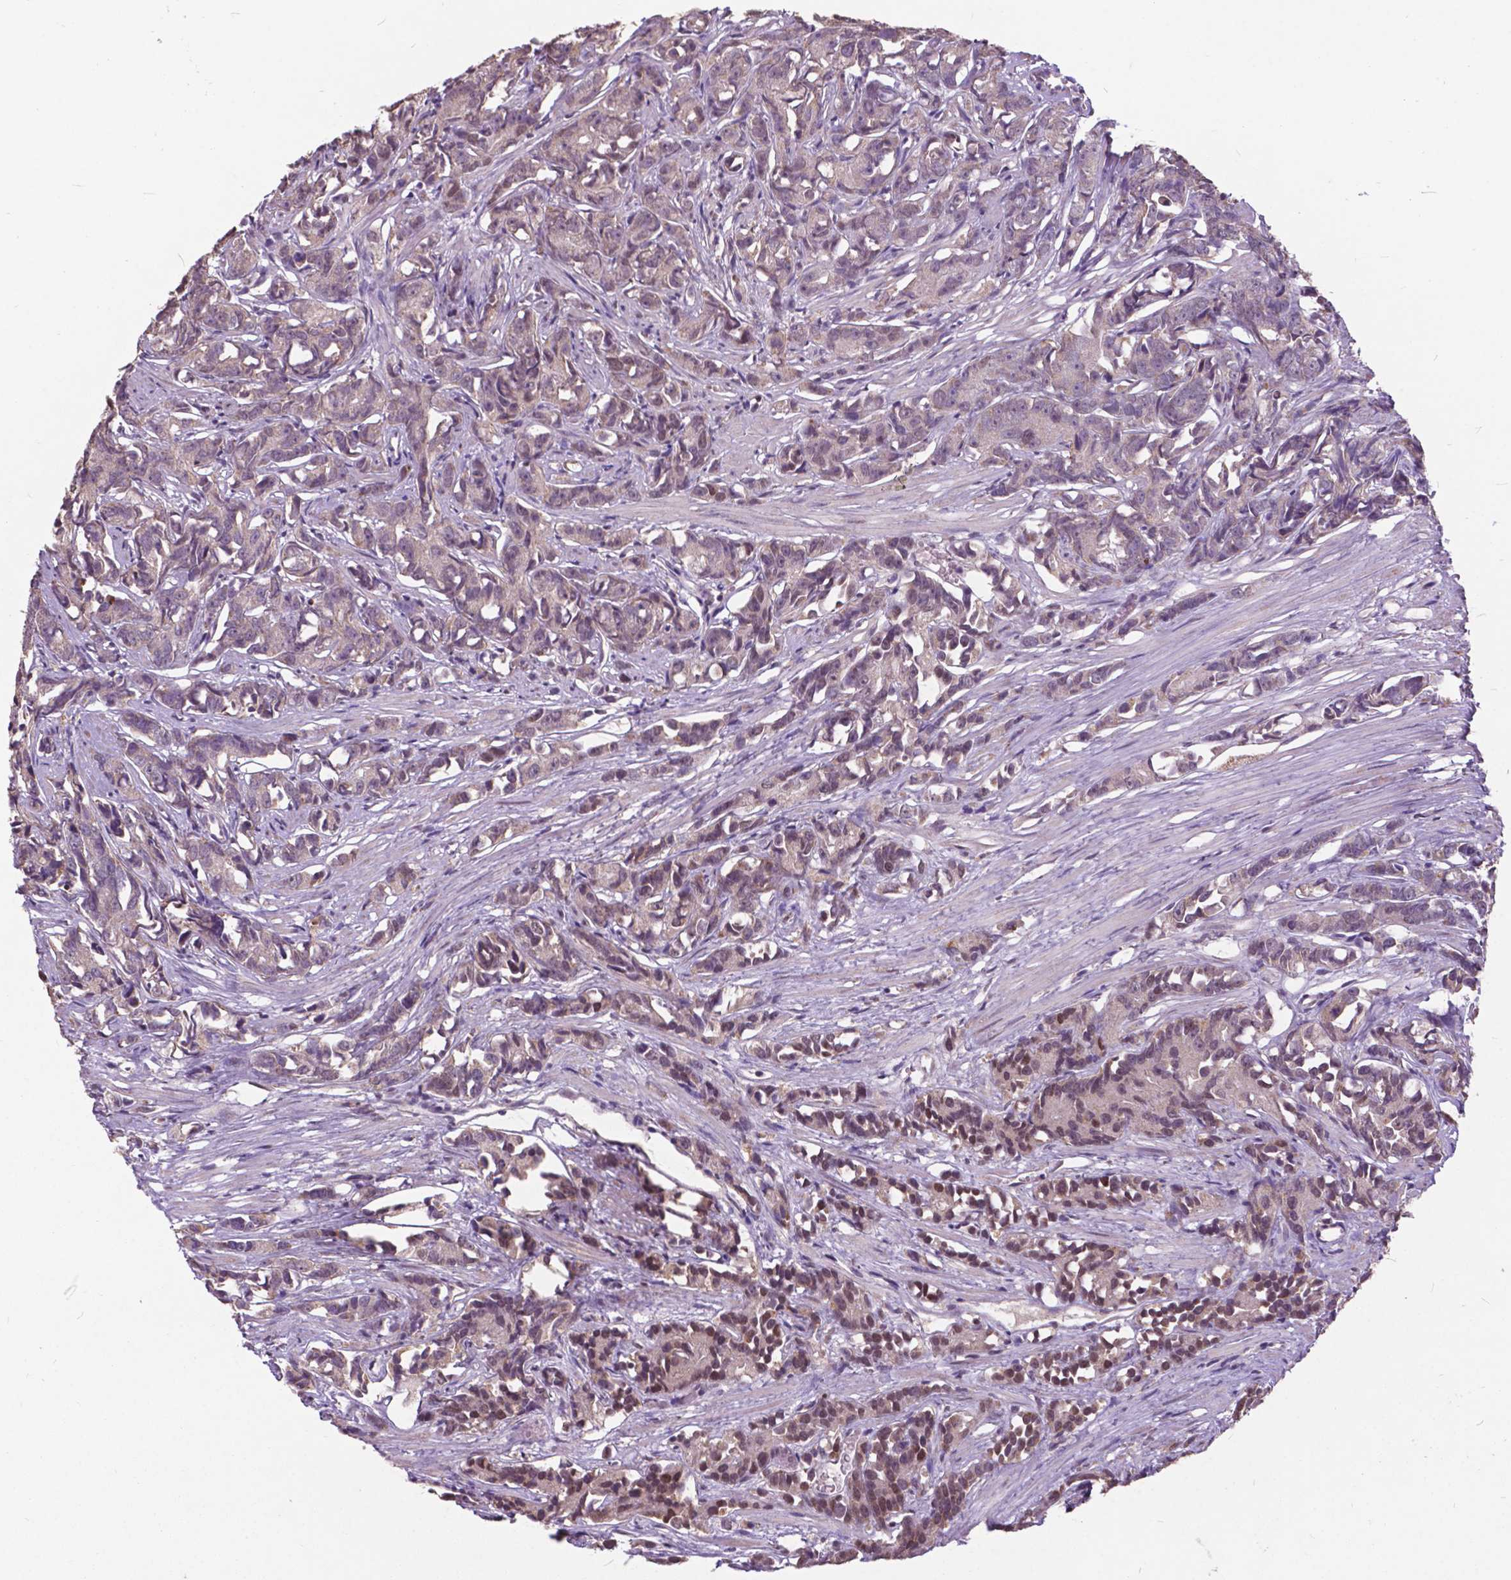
{"staining": {"intensity": "moderate", "quantity": "25%-75%", "location": "nuclear"}, "tissue": "prostate cancer", "cell_type": "Tumor cells", "image_type": "cancer", "snomed": [{"axis": "morphology", "description": "Adenocarcinoma, High grade"}, {"axis": "topography", "description": "Prostate"}], "caption": "High-power microscopy captured an IHC histopathology image of prostate high-grade adenocarcinoma, revealing moderate nuclear positivity in approximately 25%-75% of tumor cells.", "gene": "MSH2", "patient": {"sex": "male", "age": 90}}